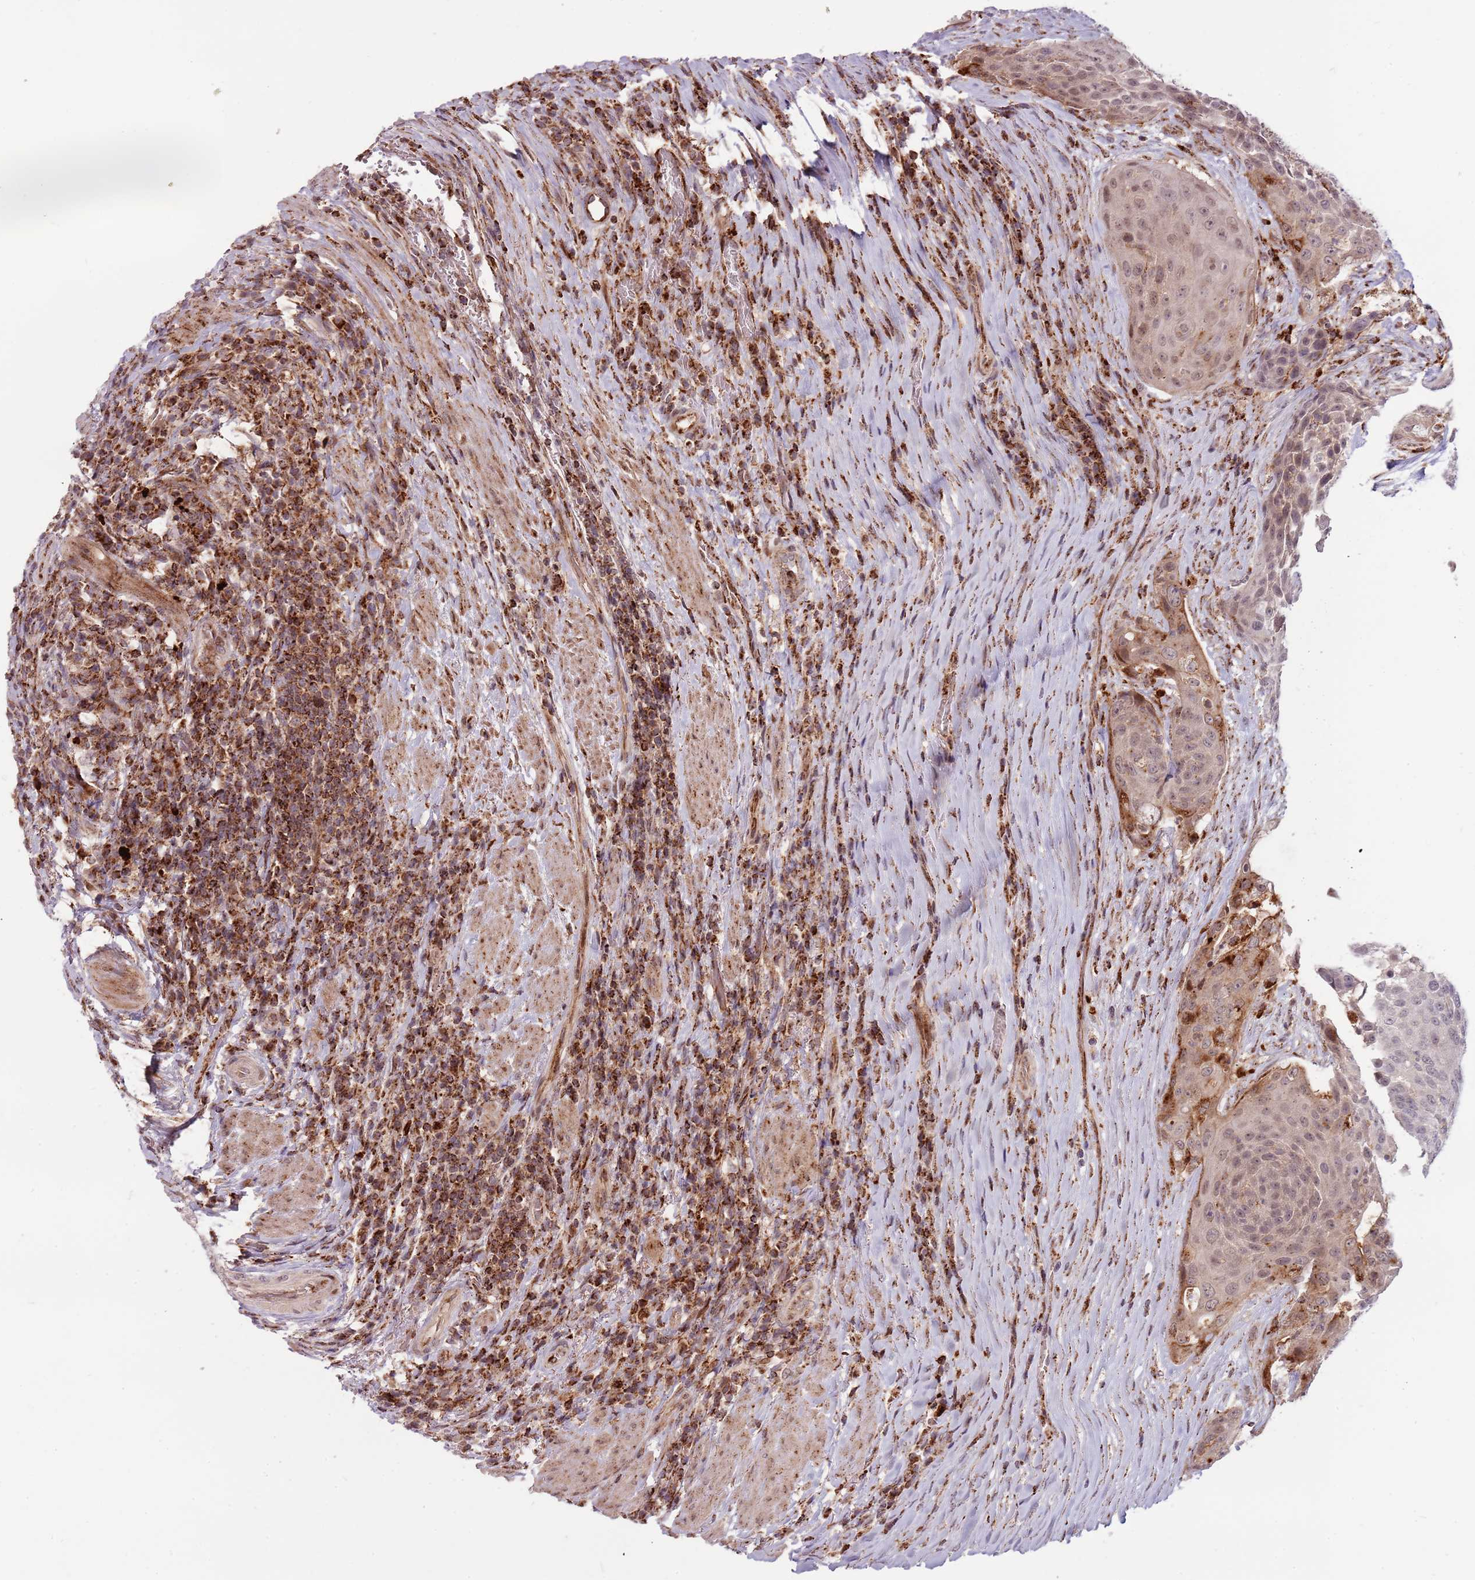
{"staining": {"intensity": "weak", "quantity": "25%-75%", "location": "cytoplasmic/membranous,nuclear"}, "tissue": "urothelial cancer", "cell_type": "Tumor cells", "image_type": "cancer", "snomed": [{"axis": "morphology", "description": "Urothelial carcinoma, High grade"}, {"axis": "topography", "description": "Urinary bladder"}], "caption": "A micrograph showing weak cytoplasmic/membranous and nuclear positivity in about 25%-75% of tumor cells in high-grade urothelial carcinoma, as visualized by brown immunohistochemical staining.", "gene": "ULK3", "patient": {"sex": "female", "age": 63}}